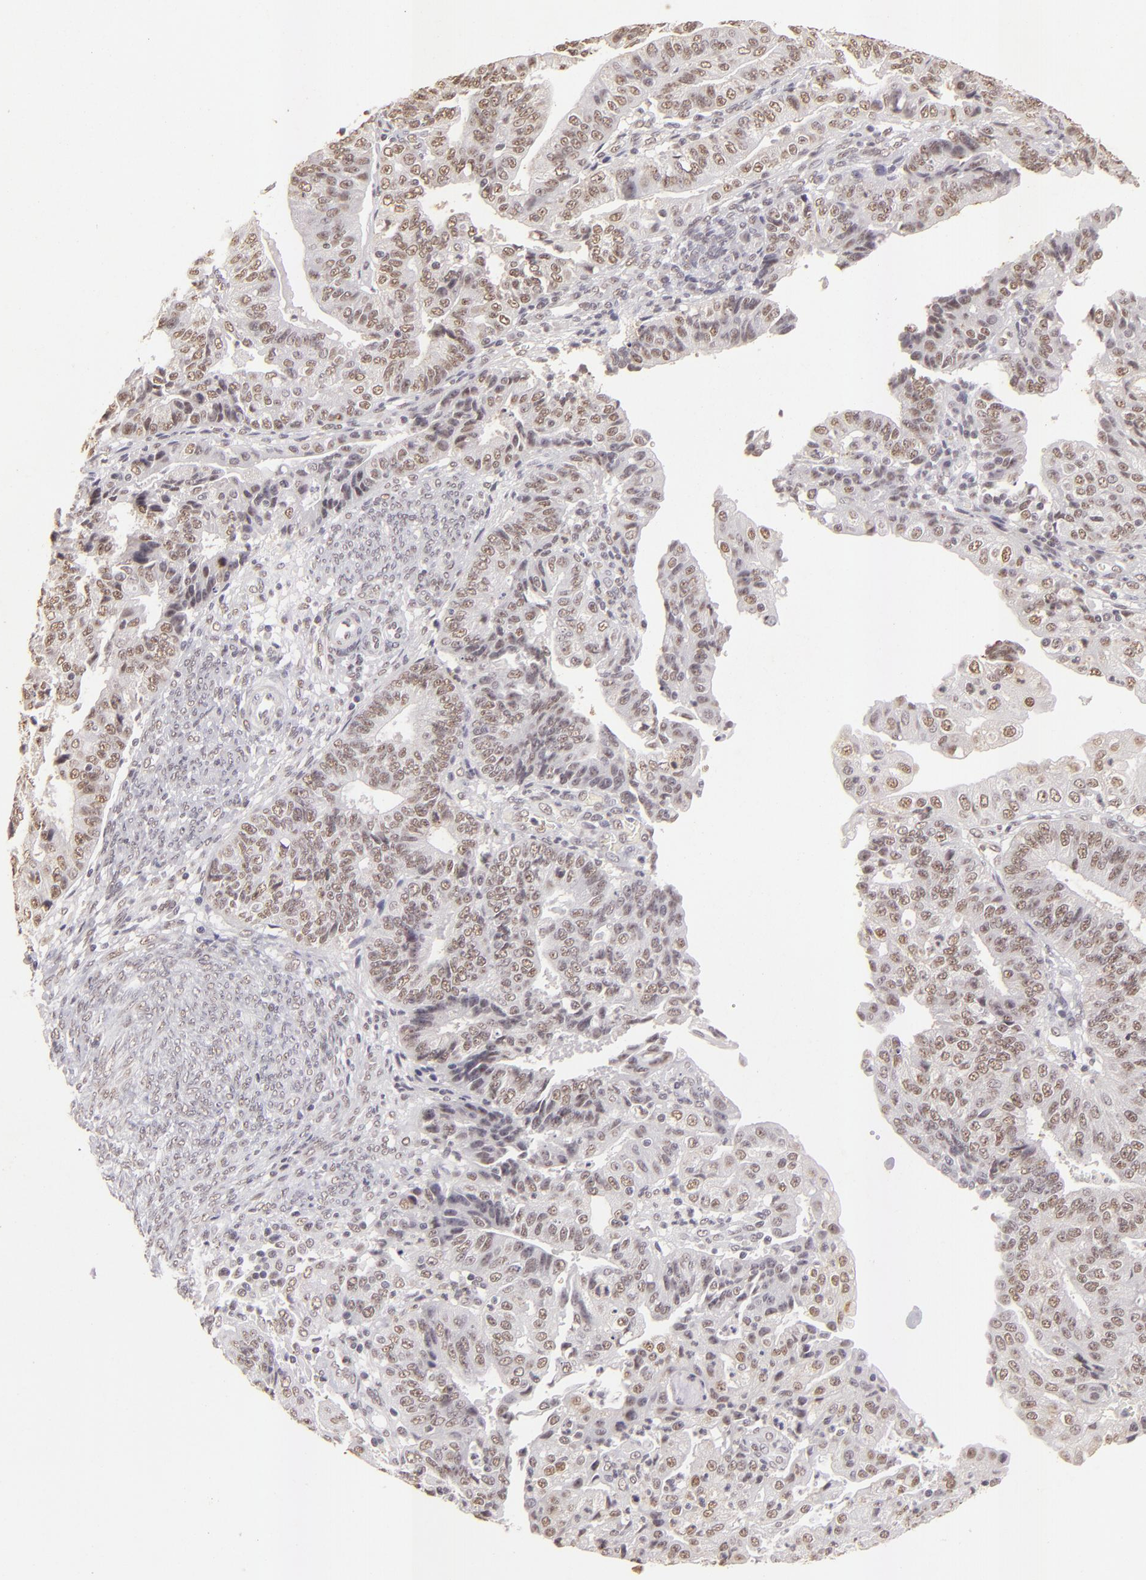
{"staining": {"intensity": "weak", "quantity": "25%-75%", "location": "nuclear"}, "tissue": "endometrial cancer", "cell_type": "Tumor cells", "image_type": "cancer", "snomed": [{"axis": "morphology", "description": "Adenocarcinoma, NOS"}, {"axis": "topography", "description": "Endometrium"}], "caption": "Adenocarcinoma (endometrial) was stained to show a protein in brown. There is low levels of weak nuclear positivity in about 25%-75% of tumor cells. (DAB (3,3'-diaminobenzidine) IHC with brightfield microscopy, high magnification).", "gene": "CBX3", "patient": {"sex": "female", "age": 56}}